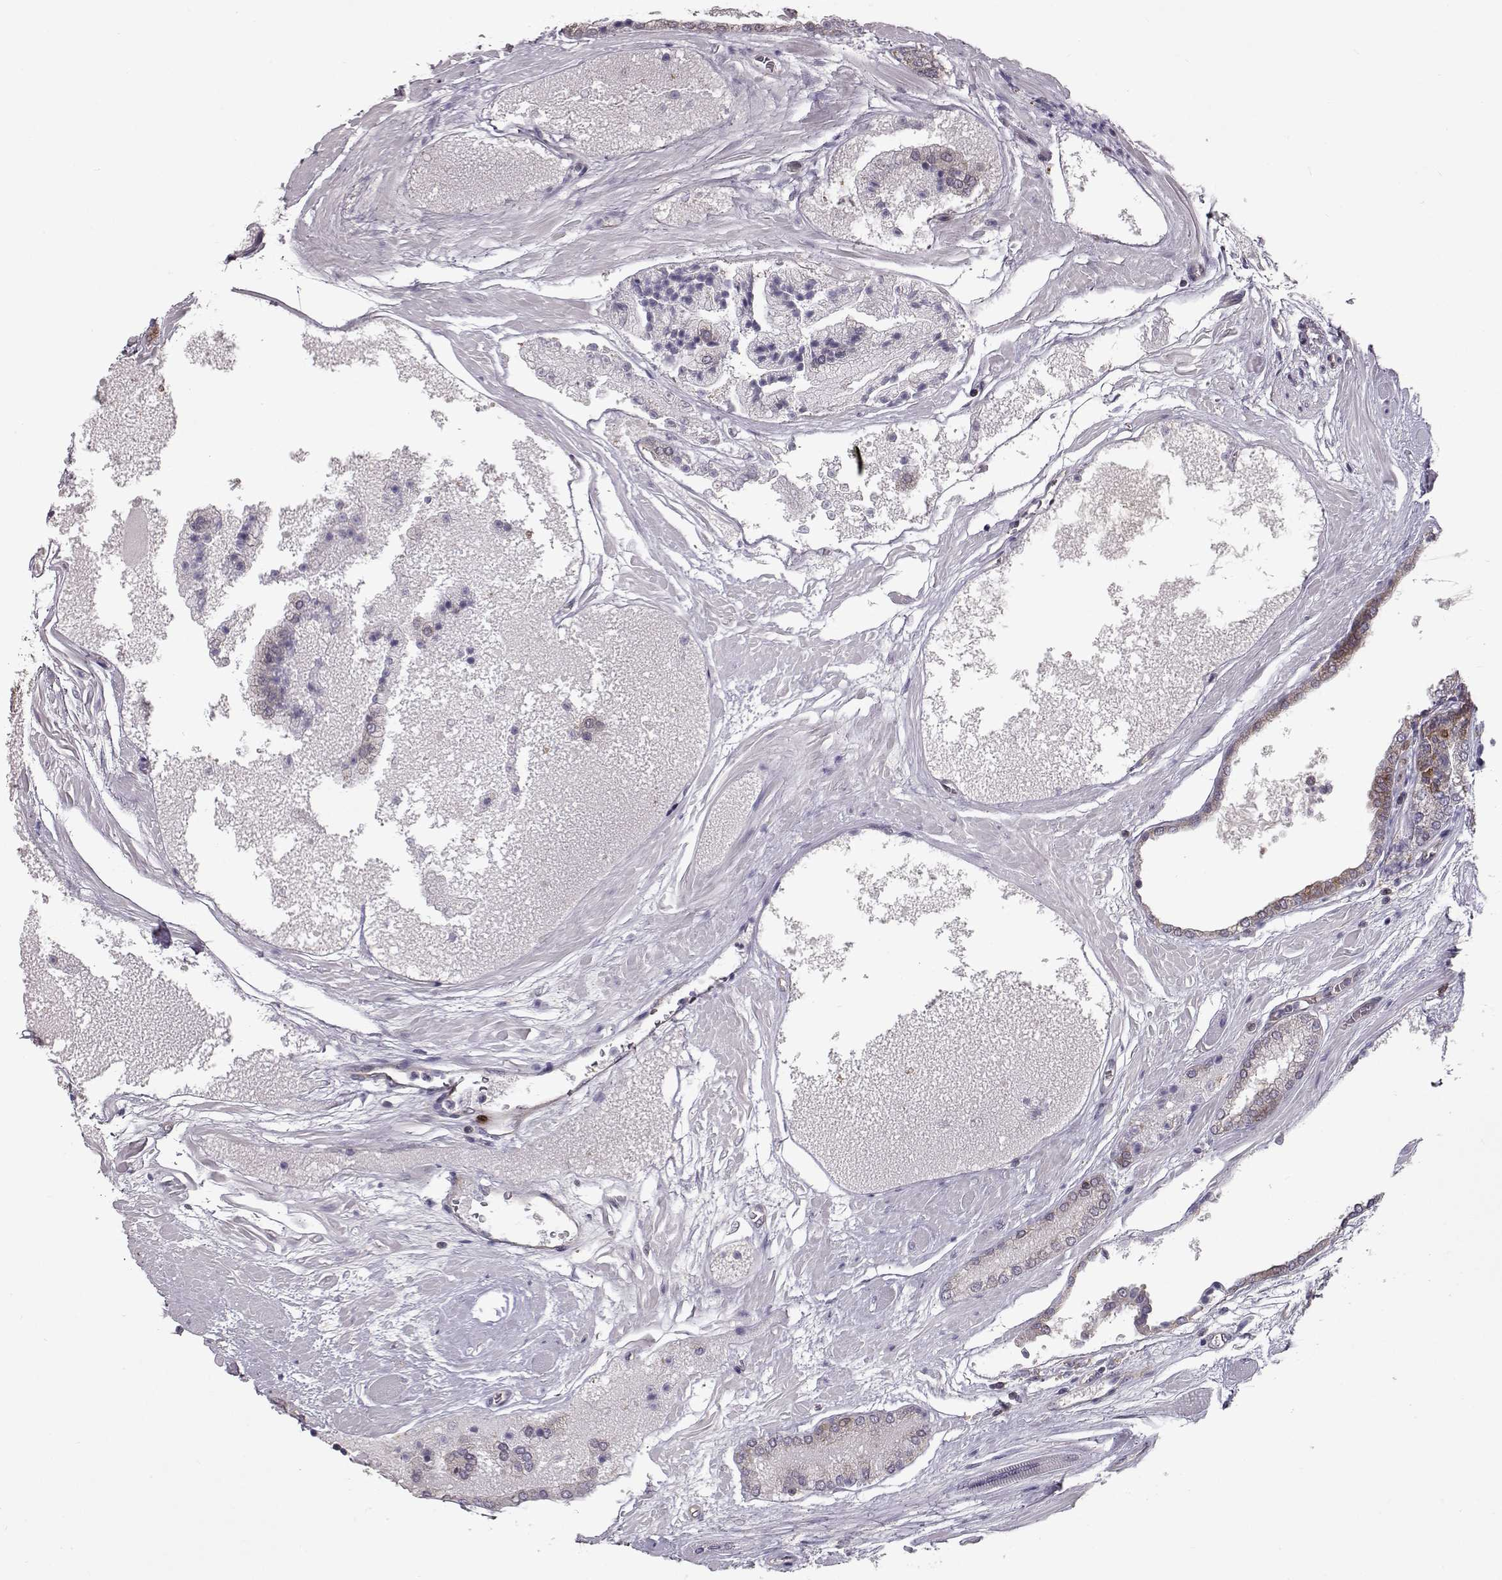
{"staining": {"intensity": "moderate", "quantity": "<25%", "location": "cytoplasmic/membranous"}, "tissue": "prostate cancer", "cell_type": "Tumor cells", "image_type": "cancer", "snomed": [{"axis": "morphology", "description": "Adenocarcinoma, High grade"}, {"axis": "topography", "description": "Prostate"}], "caption": "Prostate high-grade adenocarcinoma tissue exhibits moderate cytoplasmic/membranous staining in approximately <25% of tumor cells", "gene": "RANBP1", "patient": {"sex": "male", "age": 56}}